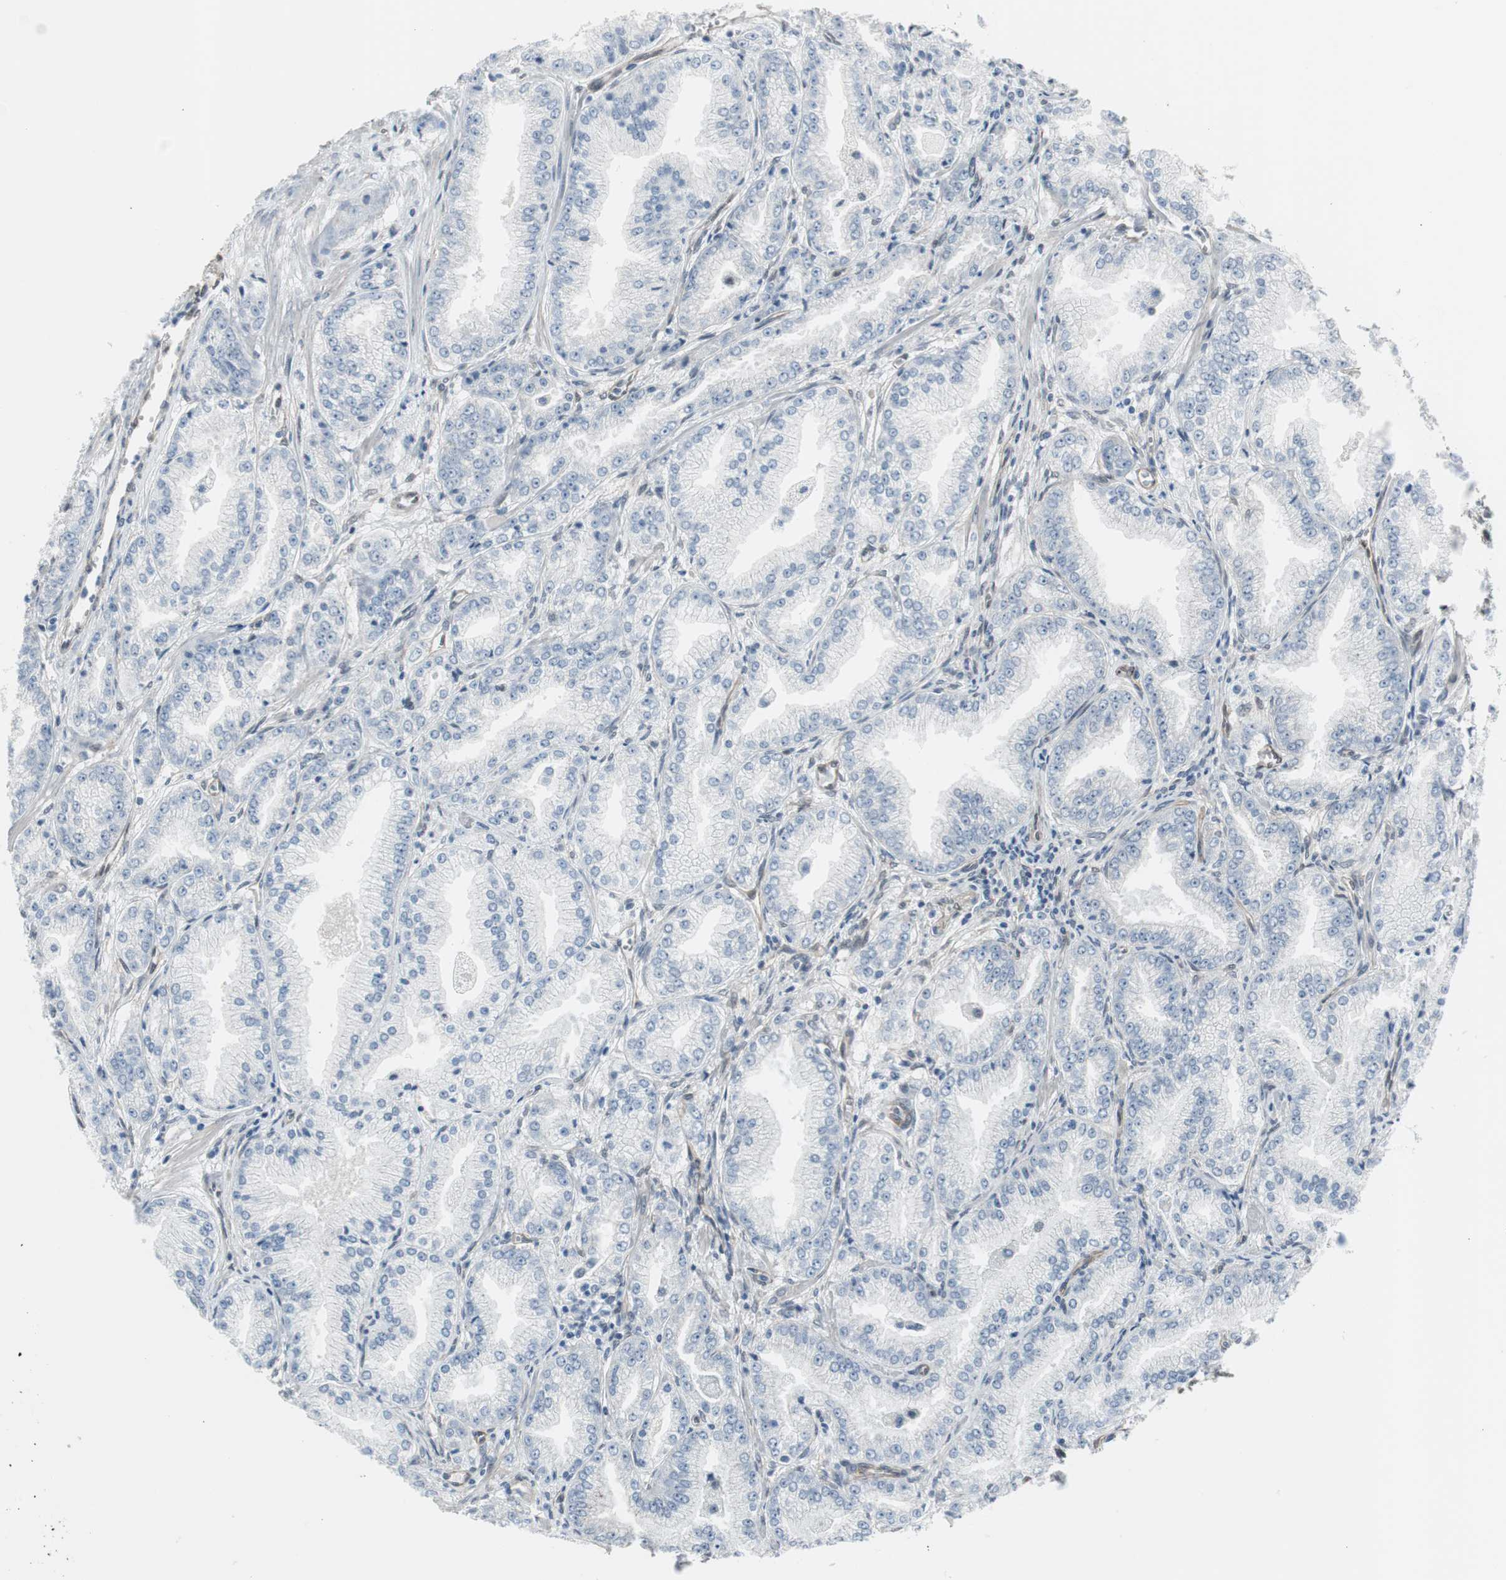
{"staining": {"intensity": "negative", "quantity": "none", "location": "none"}, "tissue": "prostate cancer", "cell_type": "Tumor cells", "image_type": "cancer", "snomed": [{"axis": "morphology", "description": "Adenocarcinoma, High grade"}, {"axis": "topography", "description": "Prostate"}], "caption": "Immunohistochemistry of prostate cancer (adenocarcinoma (high-grade)) reveals no staining in tumor cells.", "gene": "PML", "patient": {"sex": "male", "age": 61}}